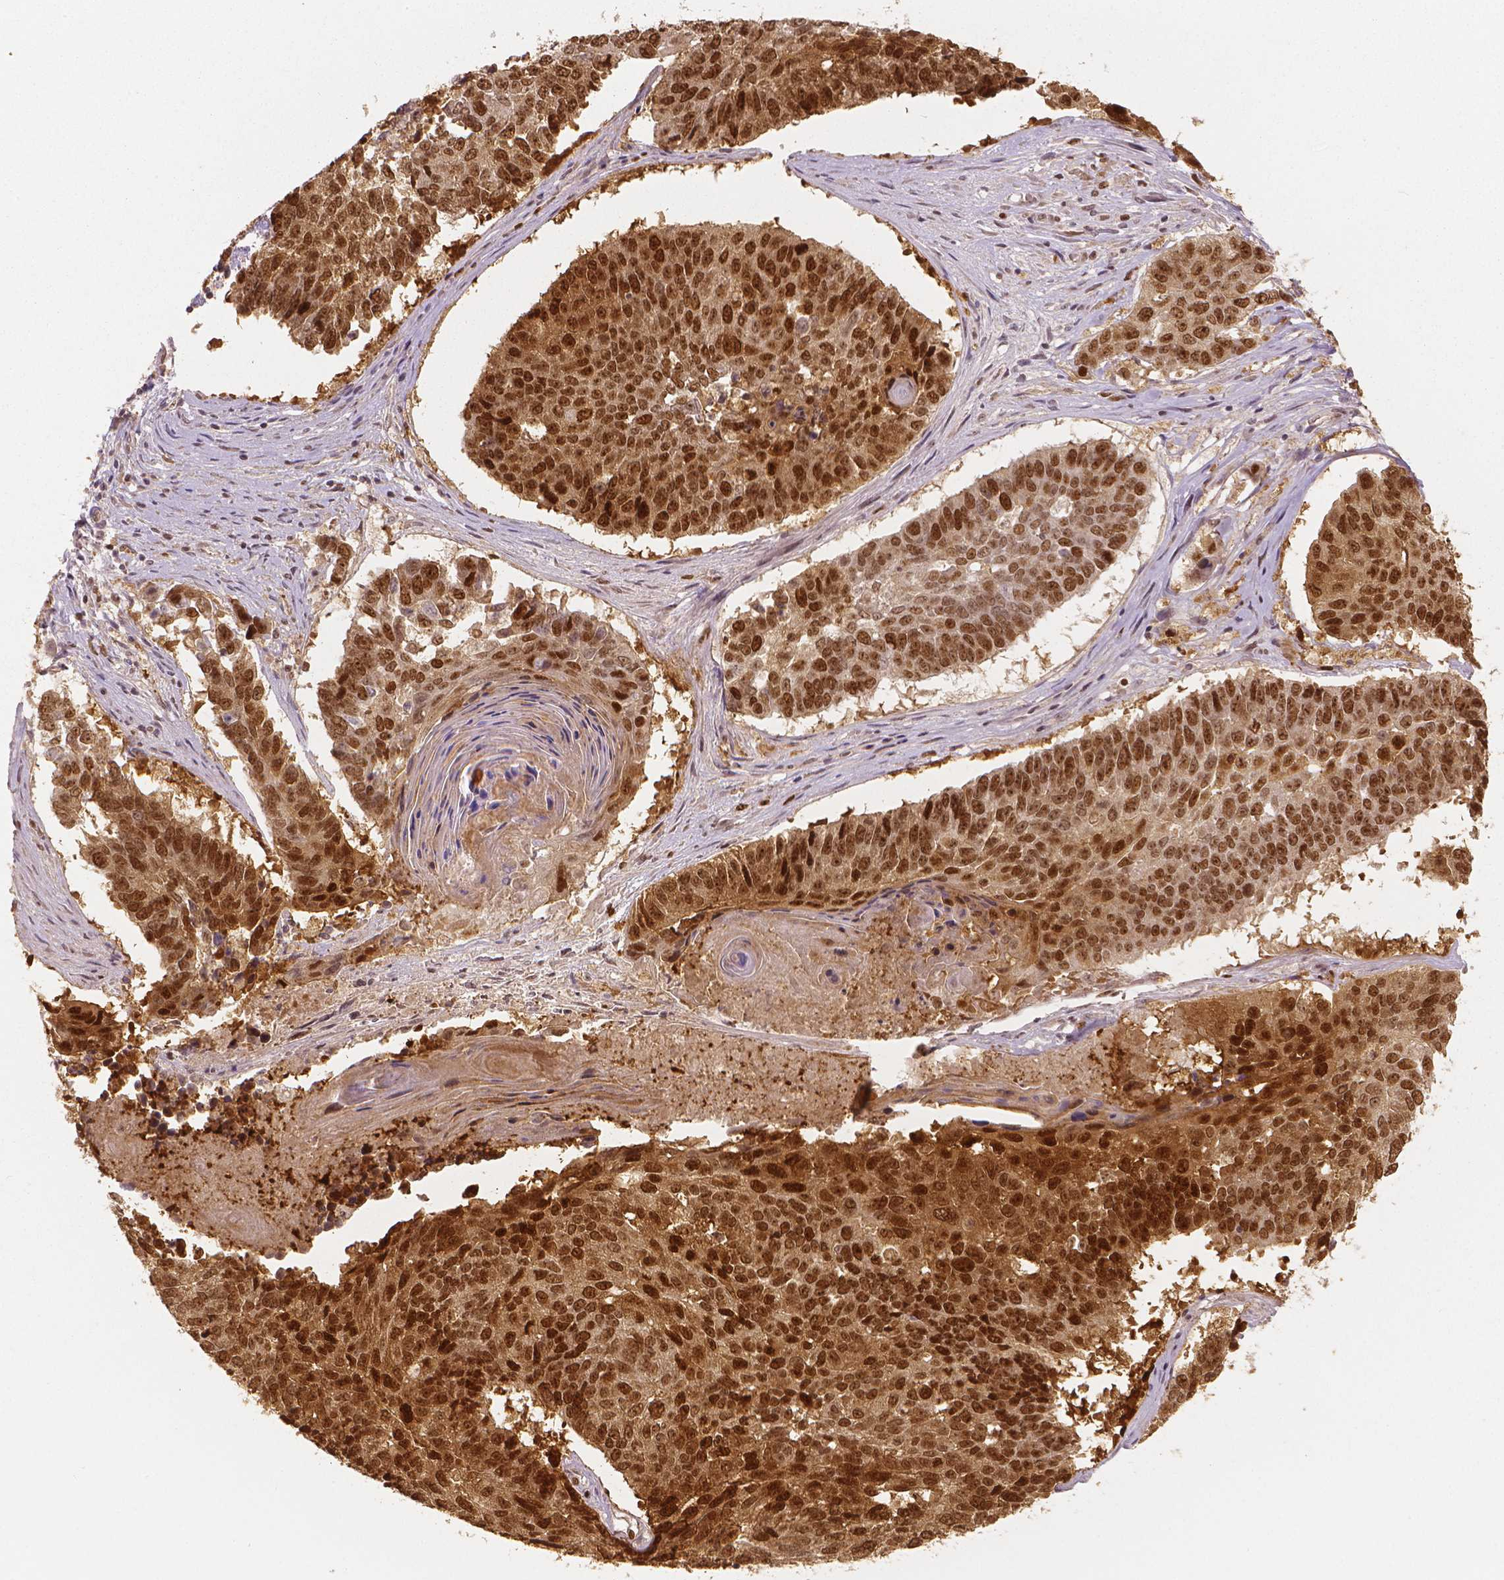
{"staining": {"intensity": "strong", "quantity": ">75%", "location": "nuclear"}, "tissue": "lung cancer", "cell_type": "Tumor cells", "image_type": "cancer", "snomed": [{"axis": "morphology", "description": "Squamous cell carcinoma, NOS"}, {"axis": "topography", "description": "Lung"}], "caption": "Squamous cell carcinoma (lung) stained with a protein marker shows strong staining in tumor cells.", "gene": "NSD2", "patient": {"sex": "male", "age": 73}}